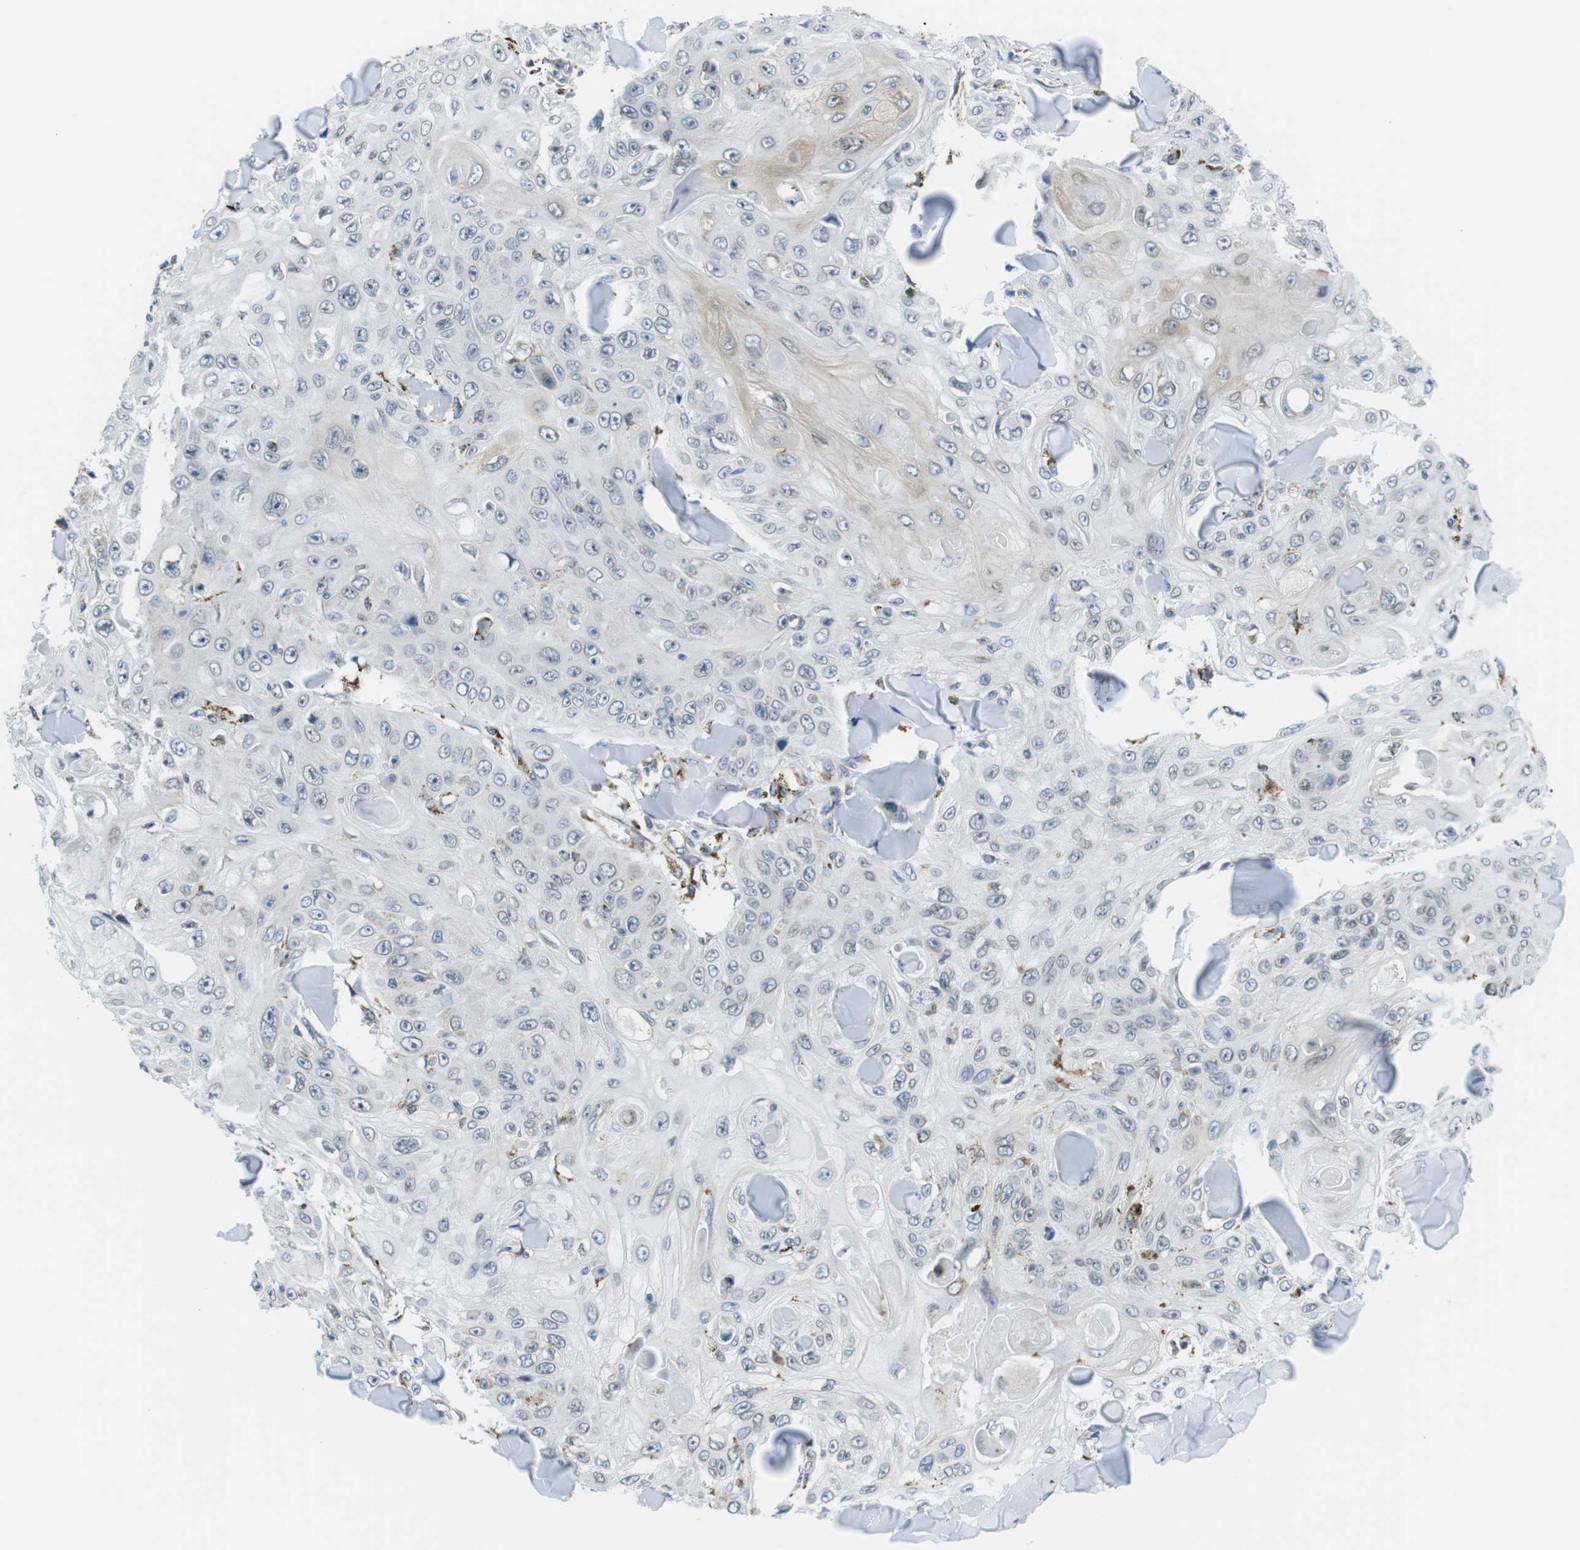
{"staining": {"intensity": "negative", "quantity": "none", "location": "none"}, "tissue": "skin cancer", "cell_type": "Tumor cells", "image_type": "cancer", "snomed": [{"axis": "morphology", "description": "Squamous cell carcinoma, NOS"}, {"axis": "topography", "description": "Skin"}], "caption": "Immunohistochemical staining of human skin cancer demonstrates no significant expression in tumor cells.", "gene": "KCNE3", "patient": {"sex": "male", "age": 86}}